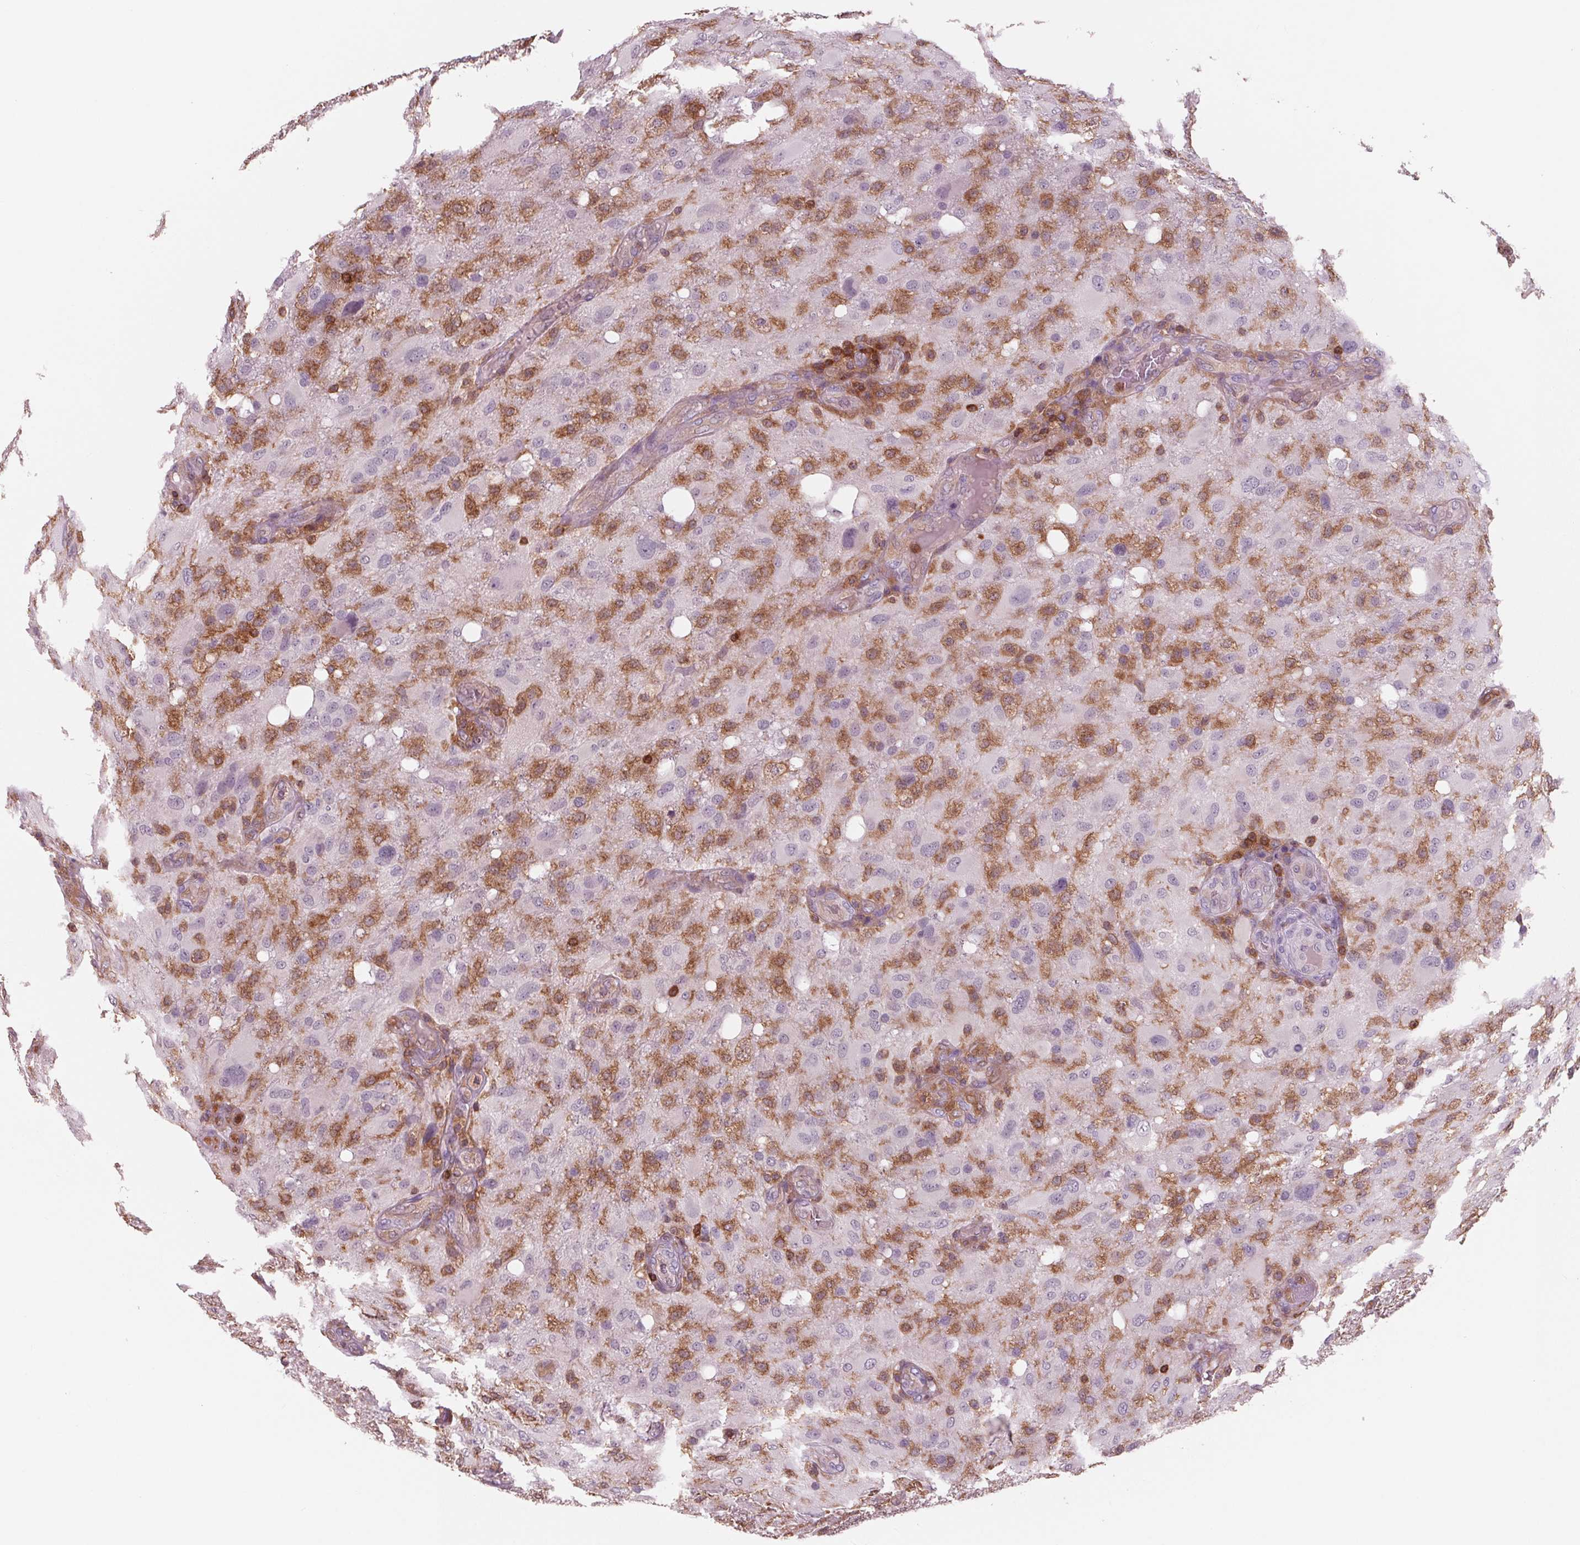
{"staining": {"intensity": "negative", "quantity": "none", "location": "none"}, "tissue": "glioma", "cell_type": "Tumor cells", "image_type": "cancer", "snomed": [{"axis": "morphology", "description": "Glioma, malignant, High grade"}, {"axis": "topography", "description": "Brain"}], "caption": "The IHC image has no significant positivity in tumor cells of glioma tissue. The staining is performed using DAB brown chromogen with nuclei counter-stained in using hematoxylin.", "gene": "ARHGAP25", "patient": {"sex": "male", "age": 53}}